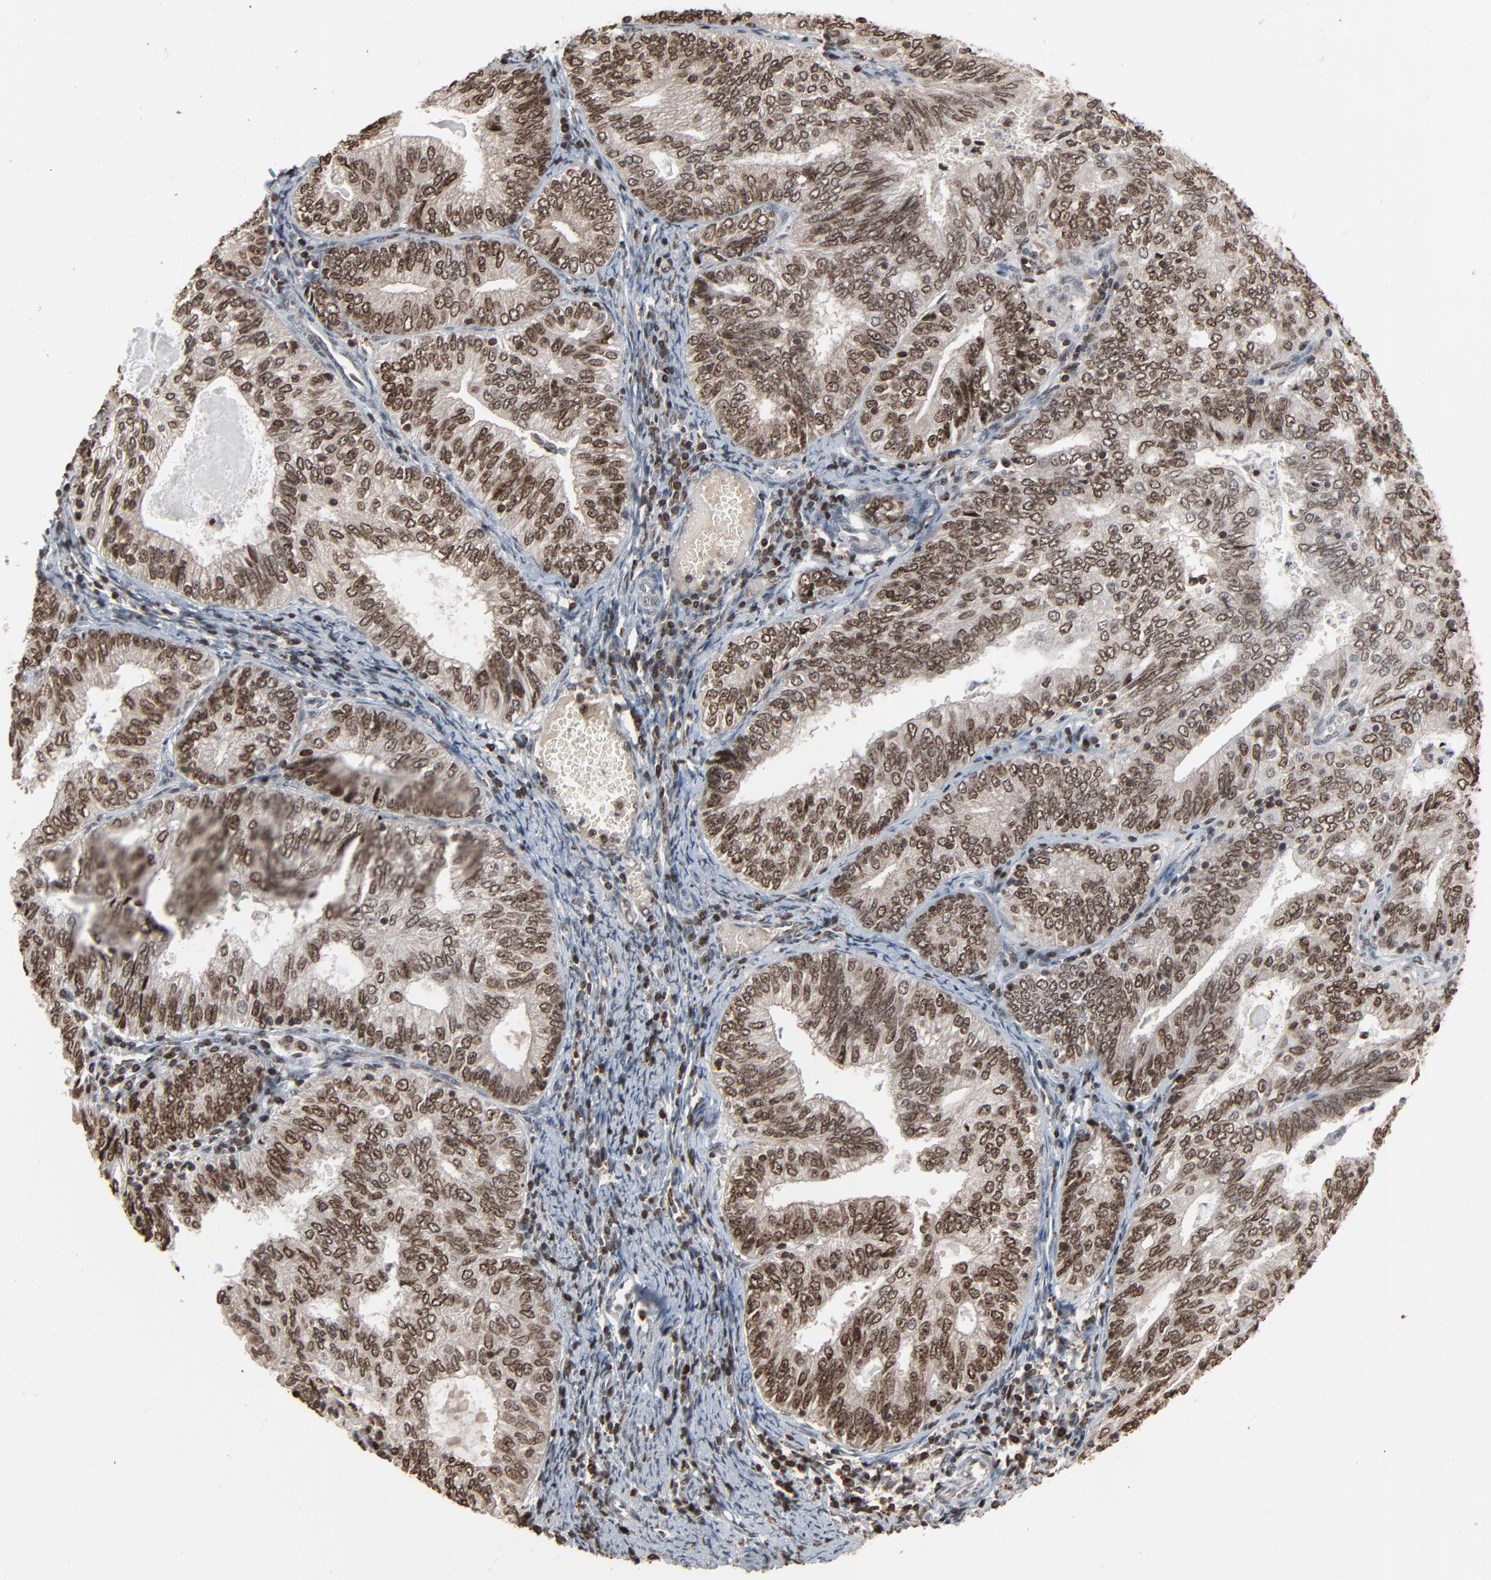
{"staining": {"intensity": "moderate", "quantity": ">75%", "location": "nuclear"}, "tissue": "endometrial cancer", "cell_type": "Tumor cells", "image_type": "cancer", "snomed": [{"axis": "morphology", "description": "Adenocarcinoma, NOS"}, {"axis": "topography", "description": "Endometrium"}], "caption": "High-magnification brightfield microscopy of endometrial cancer (adenocarcinoma) stained with DAB (3,3'-diaminobenzidine) (brown) and counterstained with hematoxylin (blue). tumor cells exhibit moderate nuclear positivity is identified in approximately>75% of cells.", "gene": "RPS6KA3", "patient": {"sex": "female", "age": 69}}